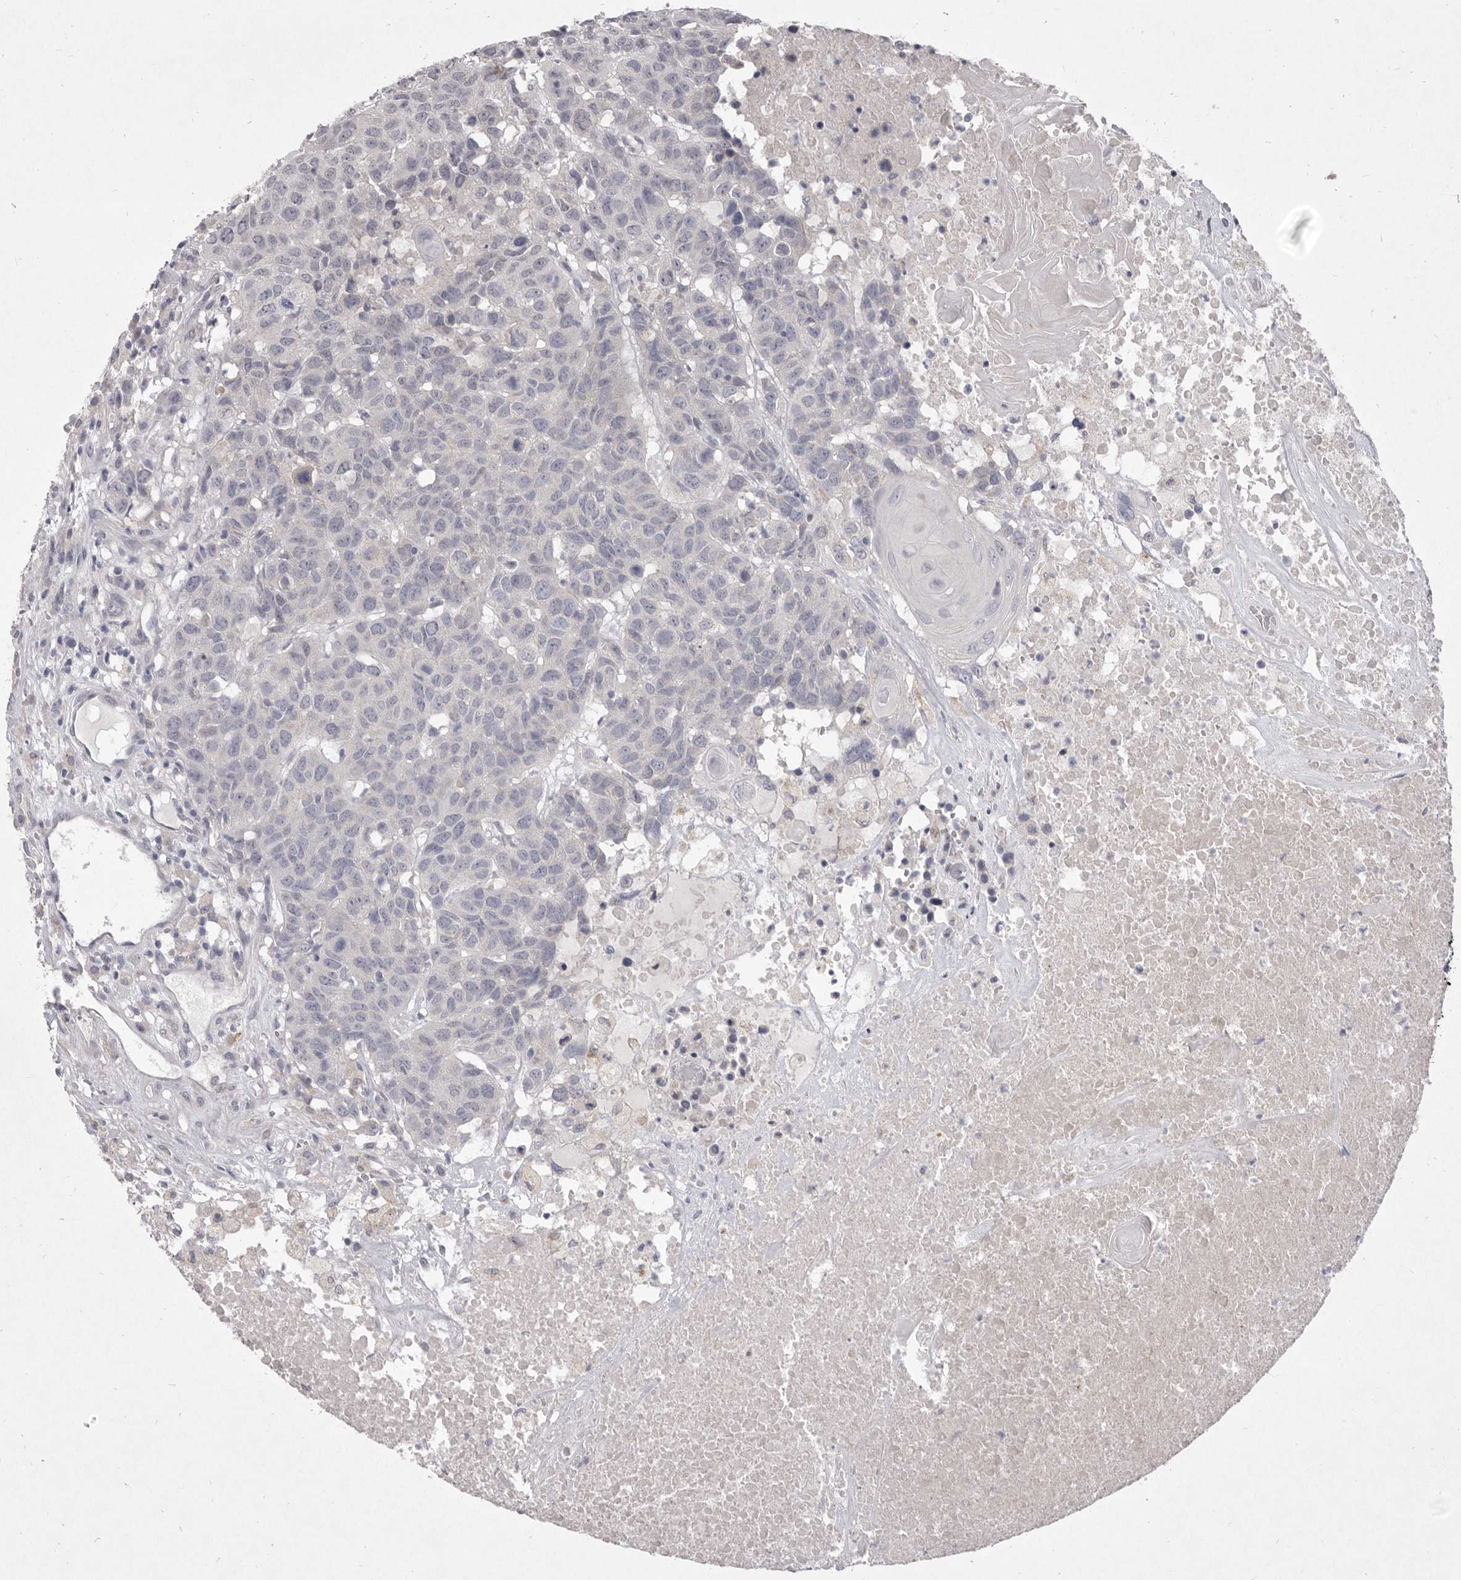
{"staining": {"intensity": "negative", "quantity": "none", "location": "none"}, "tissue": "head and neck cancer", "cell_type": "Tumor cells", "image_type": "cancer", "snomed": [{"axis": "morphology", "description": "Squamous cell carcinoma, NOS"}, {"axis": "topography", "description": "Head-Neck"}], "caption": "A micrograph of human head and neck cancer is negative for staining in tumor cells. The staining is performed using DAB (3,3'-diaminobenzidine) brown chromogen with nuclei counter-stained in using hematoxylin.", "gene": "P2RX6", "patient": {"sex": "male", "age": 66}}